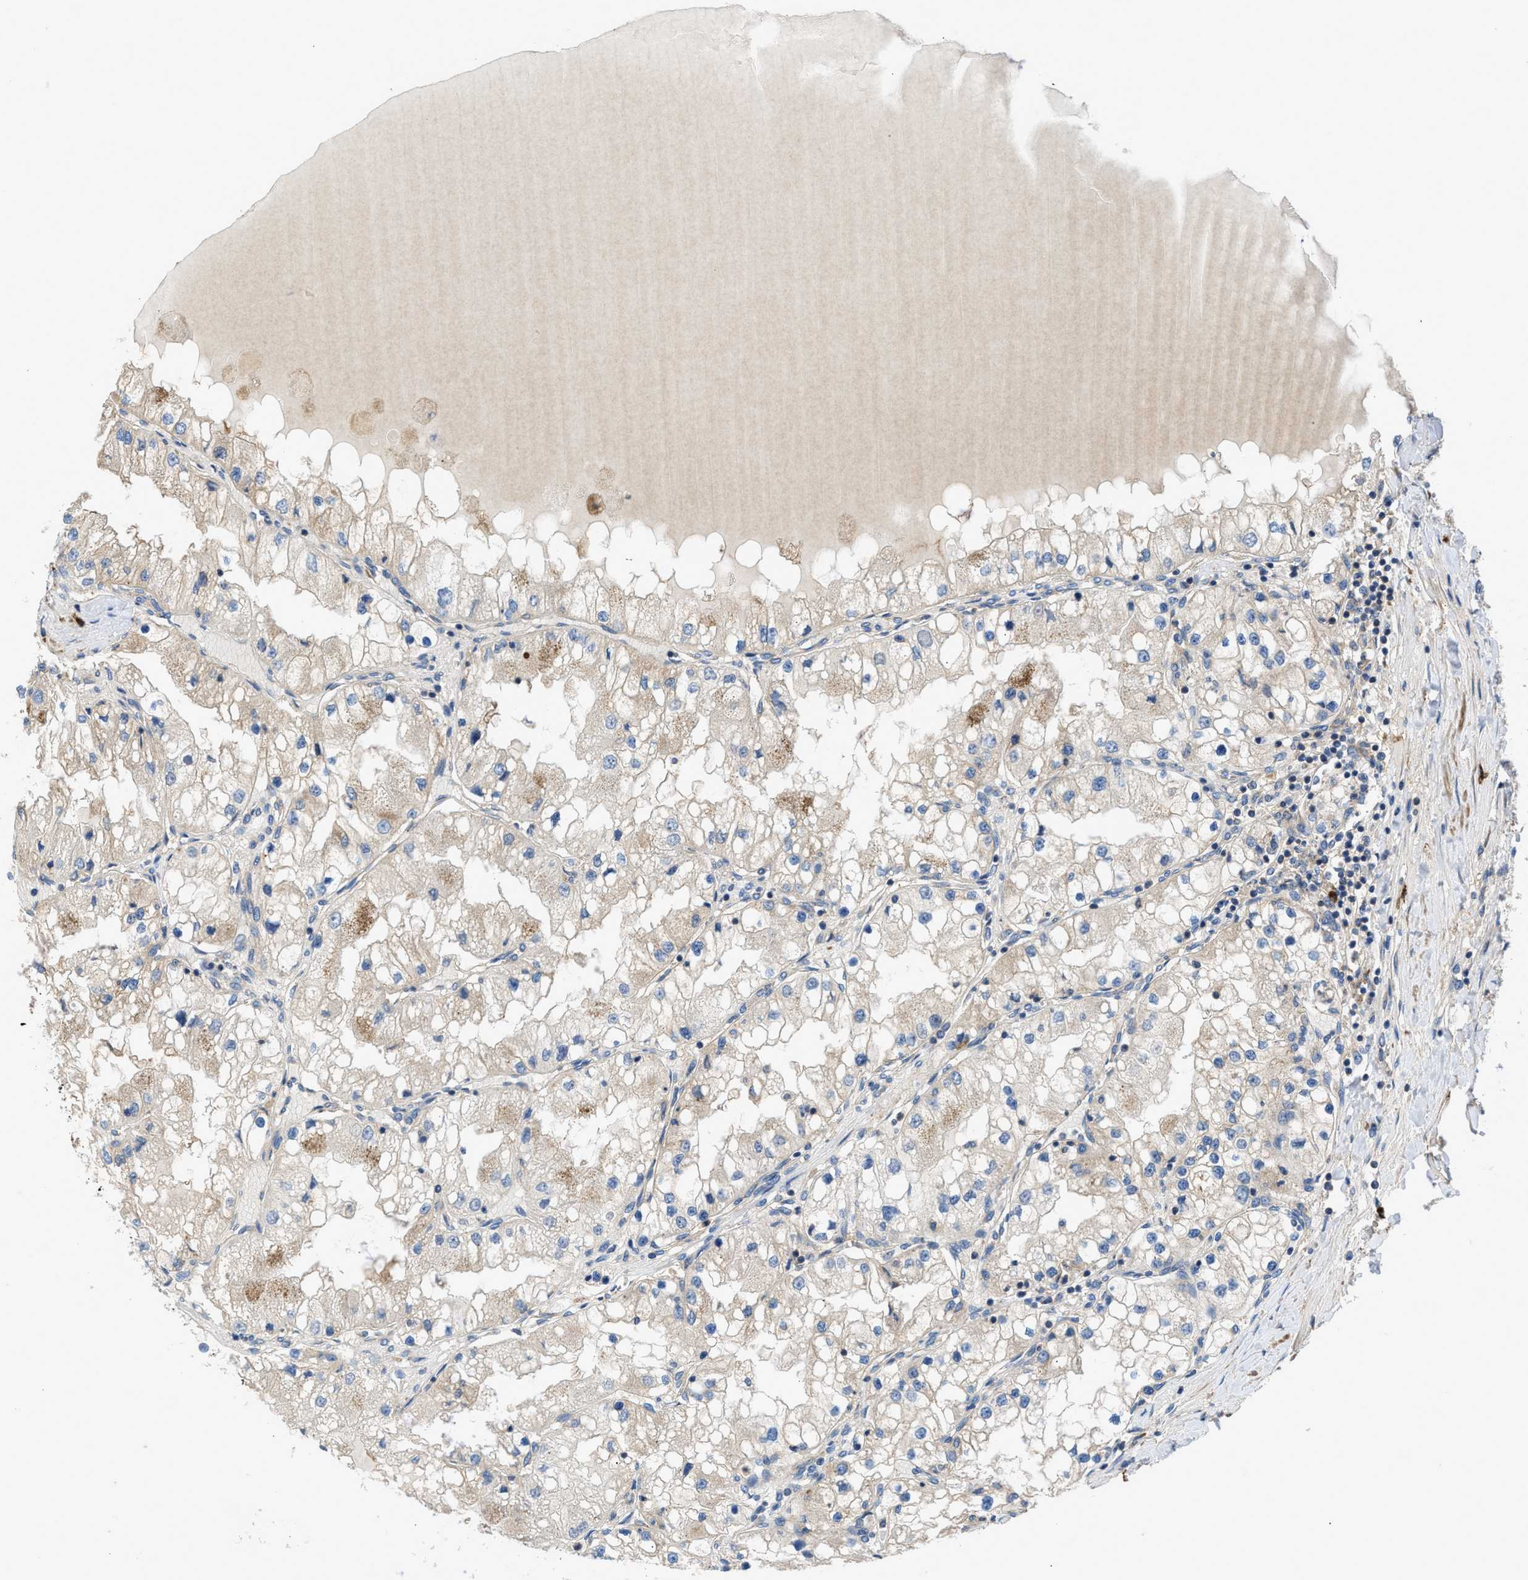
{"staining": {"intensity": "moderate", "quantity": "<25%", "location": "cytoplasmic/membranous"}, "tissue": "renal cancer", "cell_type": "Tumor cells", "image_type": "cancer", "snomed": [{"axis": "morphology", "description": "Adenocarcinoma, NOS"}, {"axis": "topography", "description": "Kidney"}], "caption": "Immunohistochemical staining of human renal cancer exhibits low levels of moderate cytoplasmic/membranous positivity in about <25% of tumor cells.", "gene": "CHKB", "patient": {"sex": "male", "age": 68}}